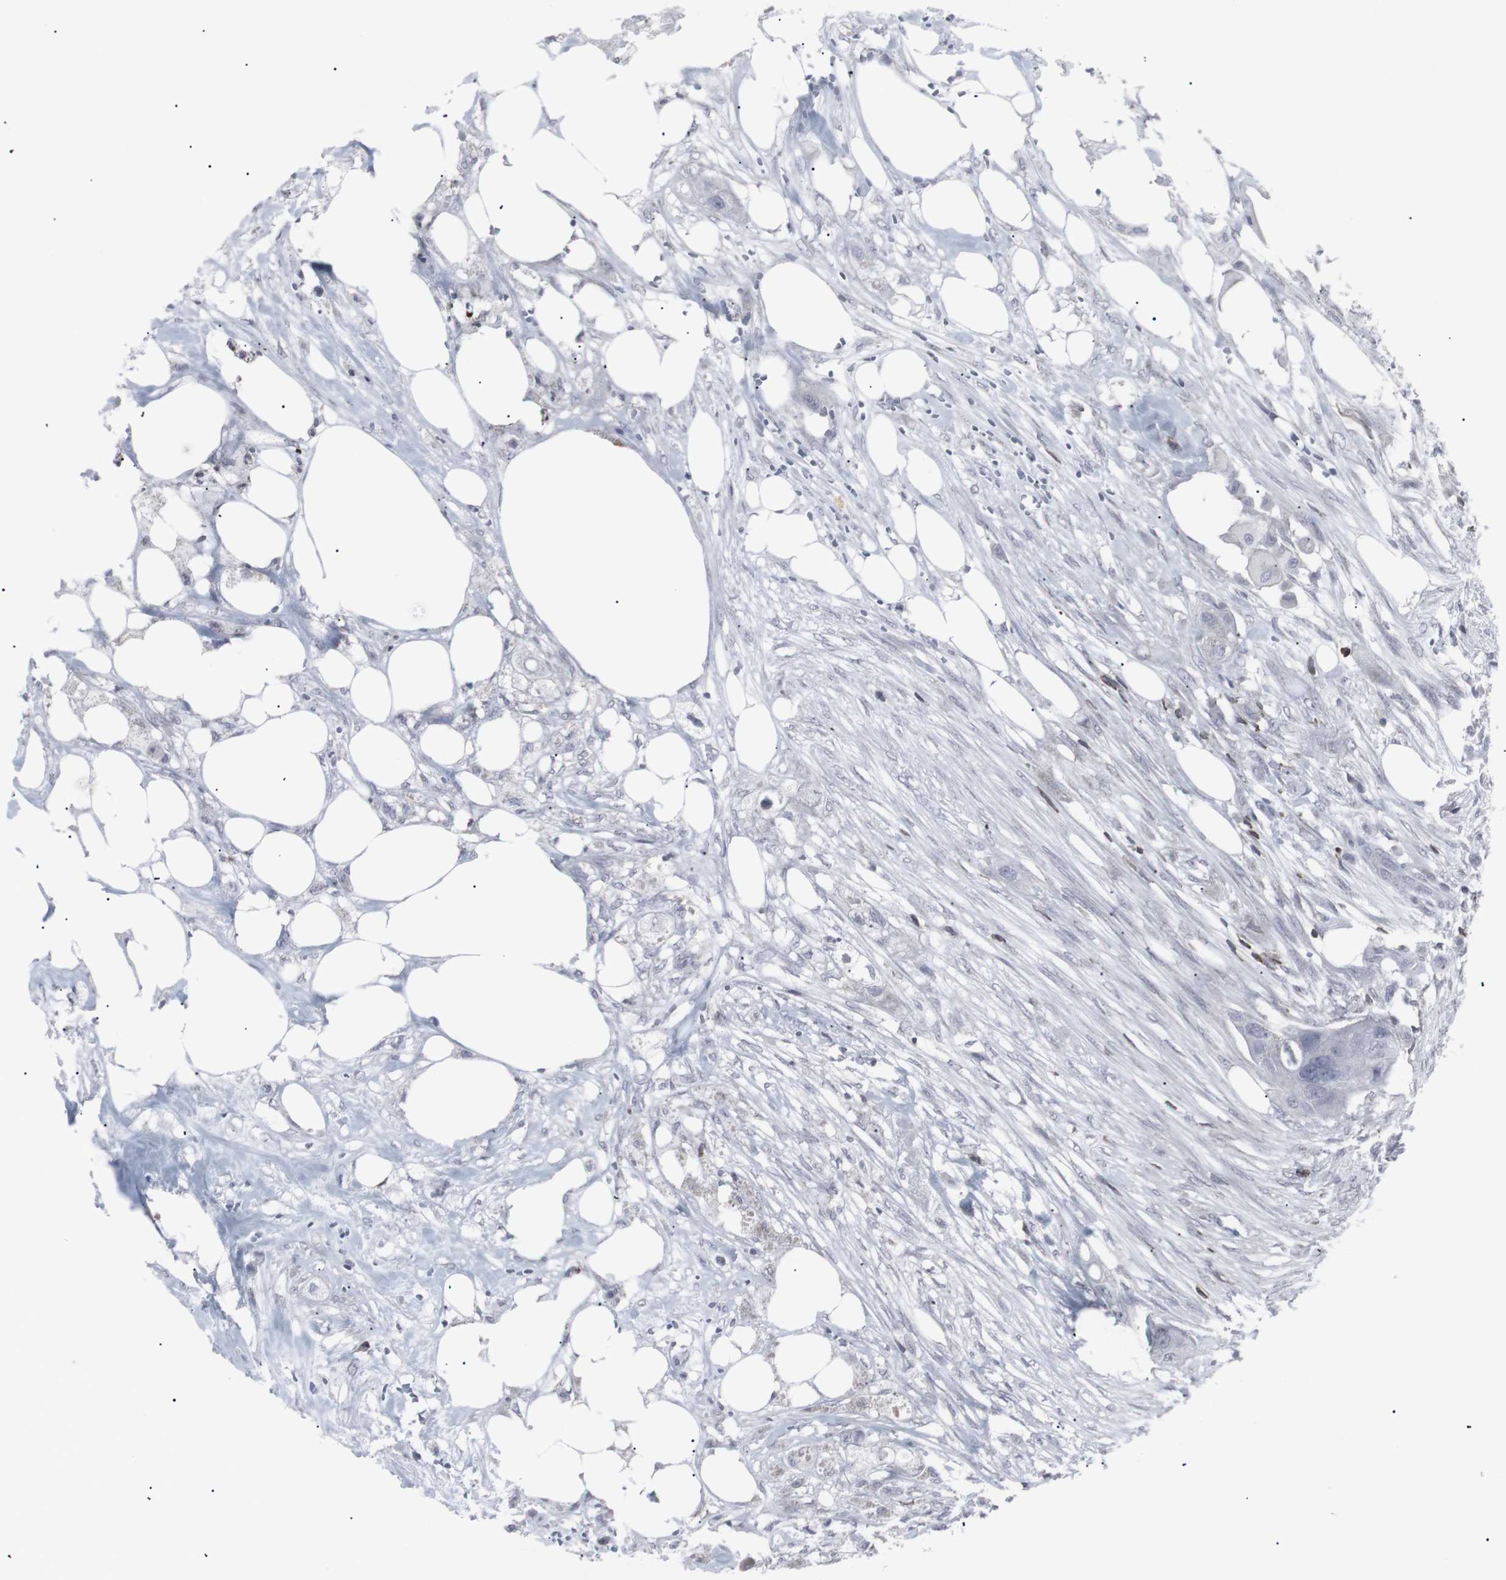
{"staining": {"intensity": "negative", "quantity": "none", "location": "none"}, "tissue": "colorectal cancer", "cell_type": "Tumor cells", "image_type": "cancer", "snomed": [{"axis": "morphology", "description": "Adenocarcinoma, NOS"}, {"axis": "topography", "description": "Colon"}], "caption": "This micrograph is of colorectal cancer (adenocarcinoma) stained with immunohistochemistry to label a protein in brown with the nuclei are counter-stained blue. There is no positivity in tumor cells.", "gene": "APOBEC2", "patient": {"sex": "female", "age": 57}}